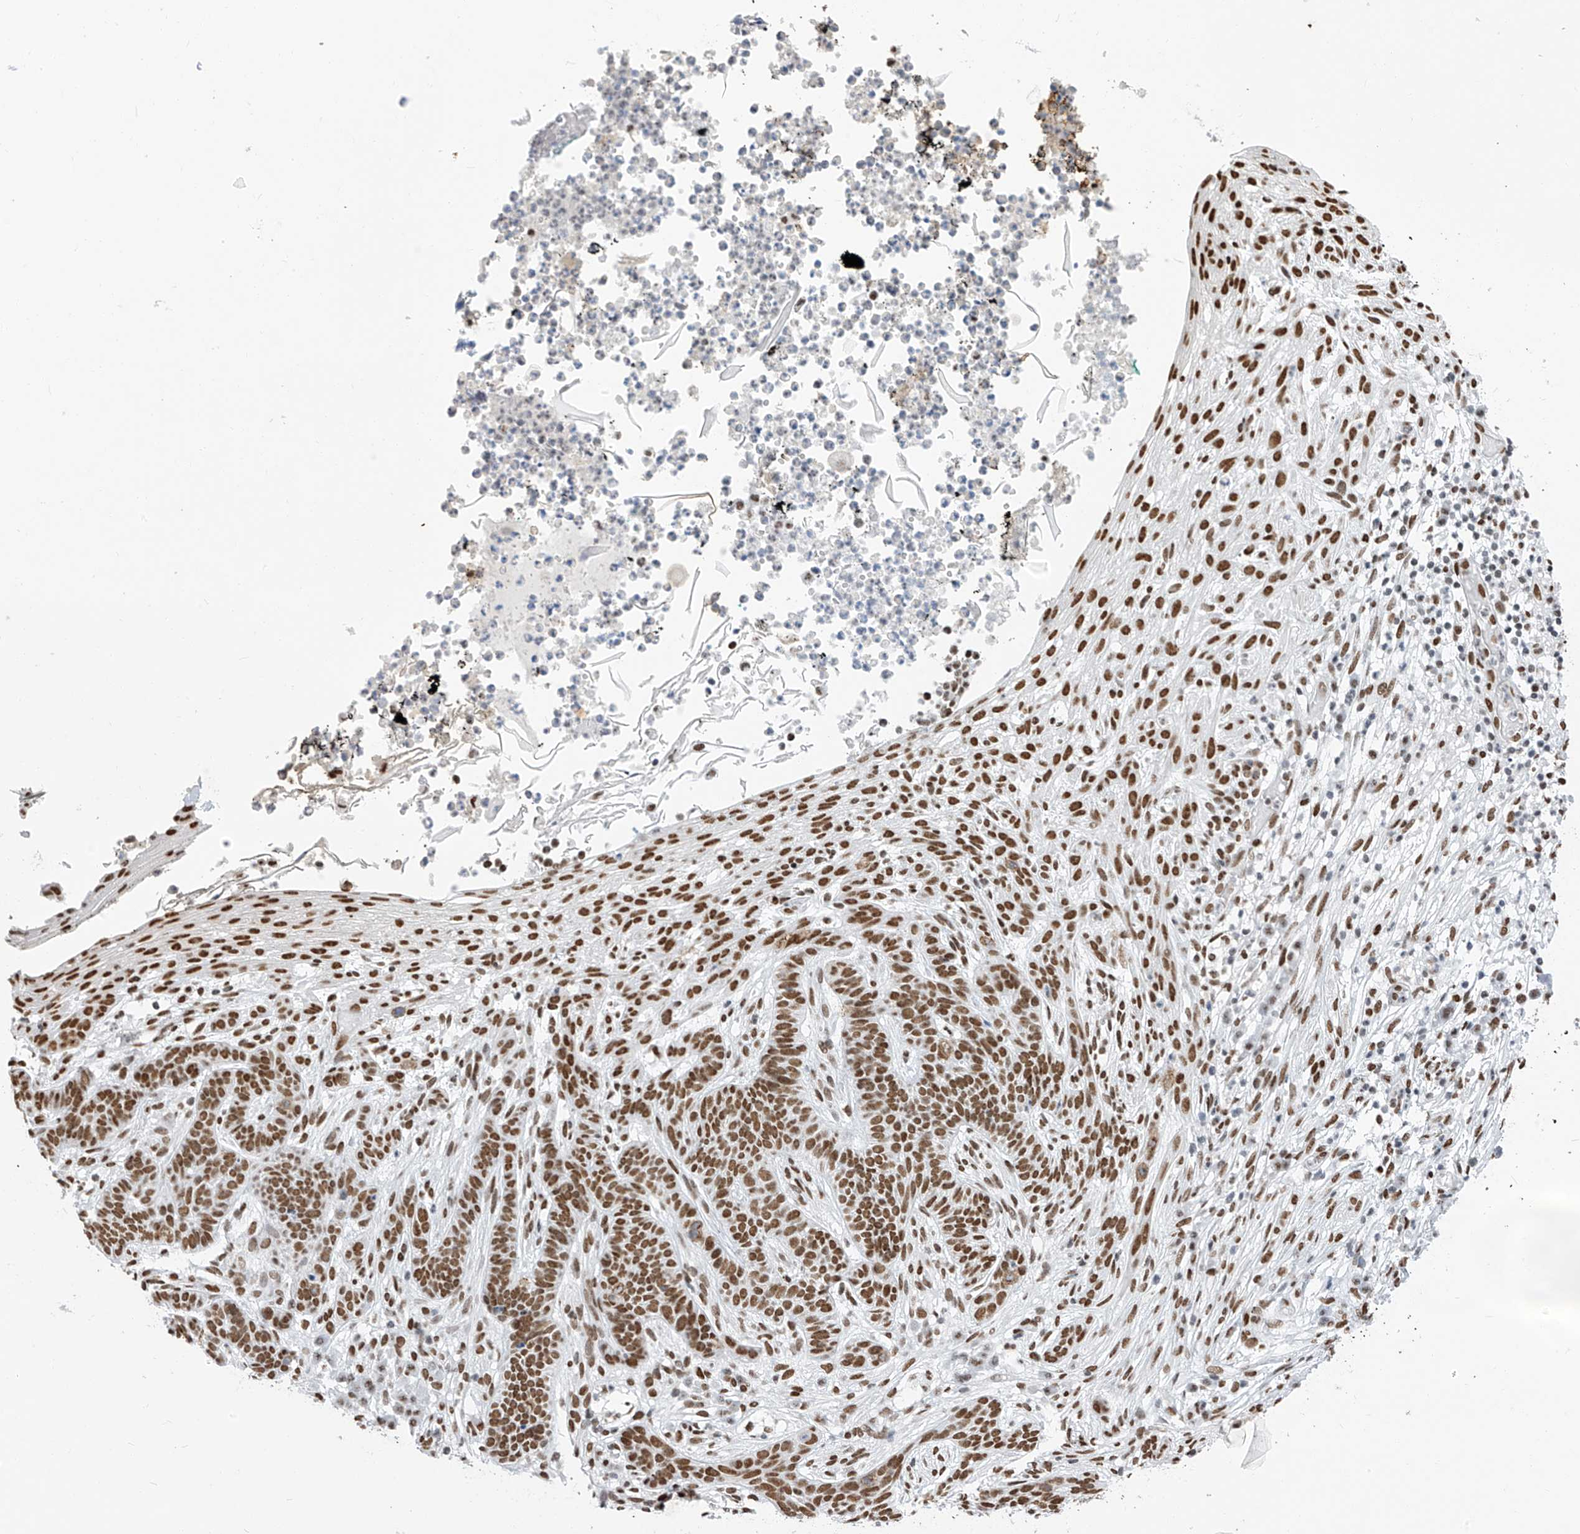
{"staining": {"intensity": "moderate", "quantity": ">75%", "location": "nuclear"}, "tissue": "skin cancer", "cell_type": "Tumor cells", "image_type": "cancer", "snomed": [{"axis": "morphology", "description": "Normal tissue, NOS"}, {"axis": "morphology", "description": "Basal cell carcinoma"}, {"axis": "topography", "description": "Skin"}], "caption": "Basal cell carcinoma (skin) stained for a protein (brown) exhibits moderate nuclear positive positivity in approximately >75% of tumor cells.", "gene": "KHSRP", "patient": {"sex": "male", "age": 64}}